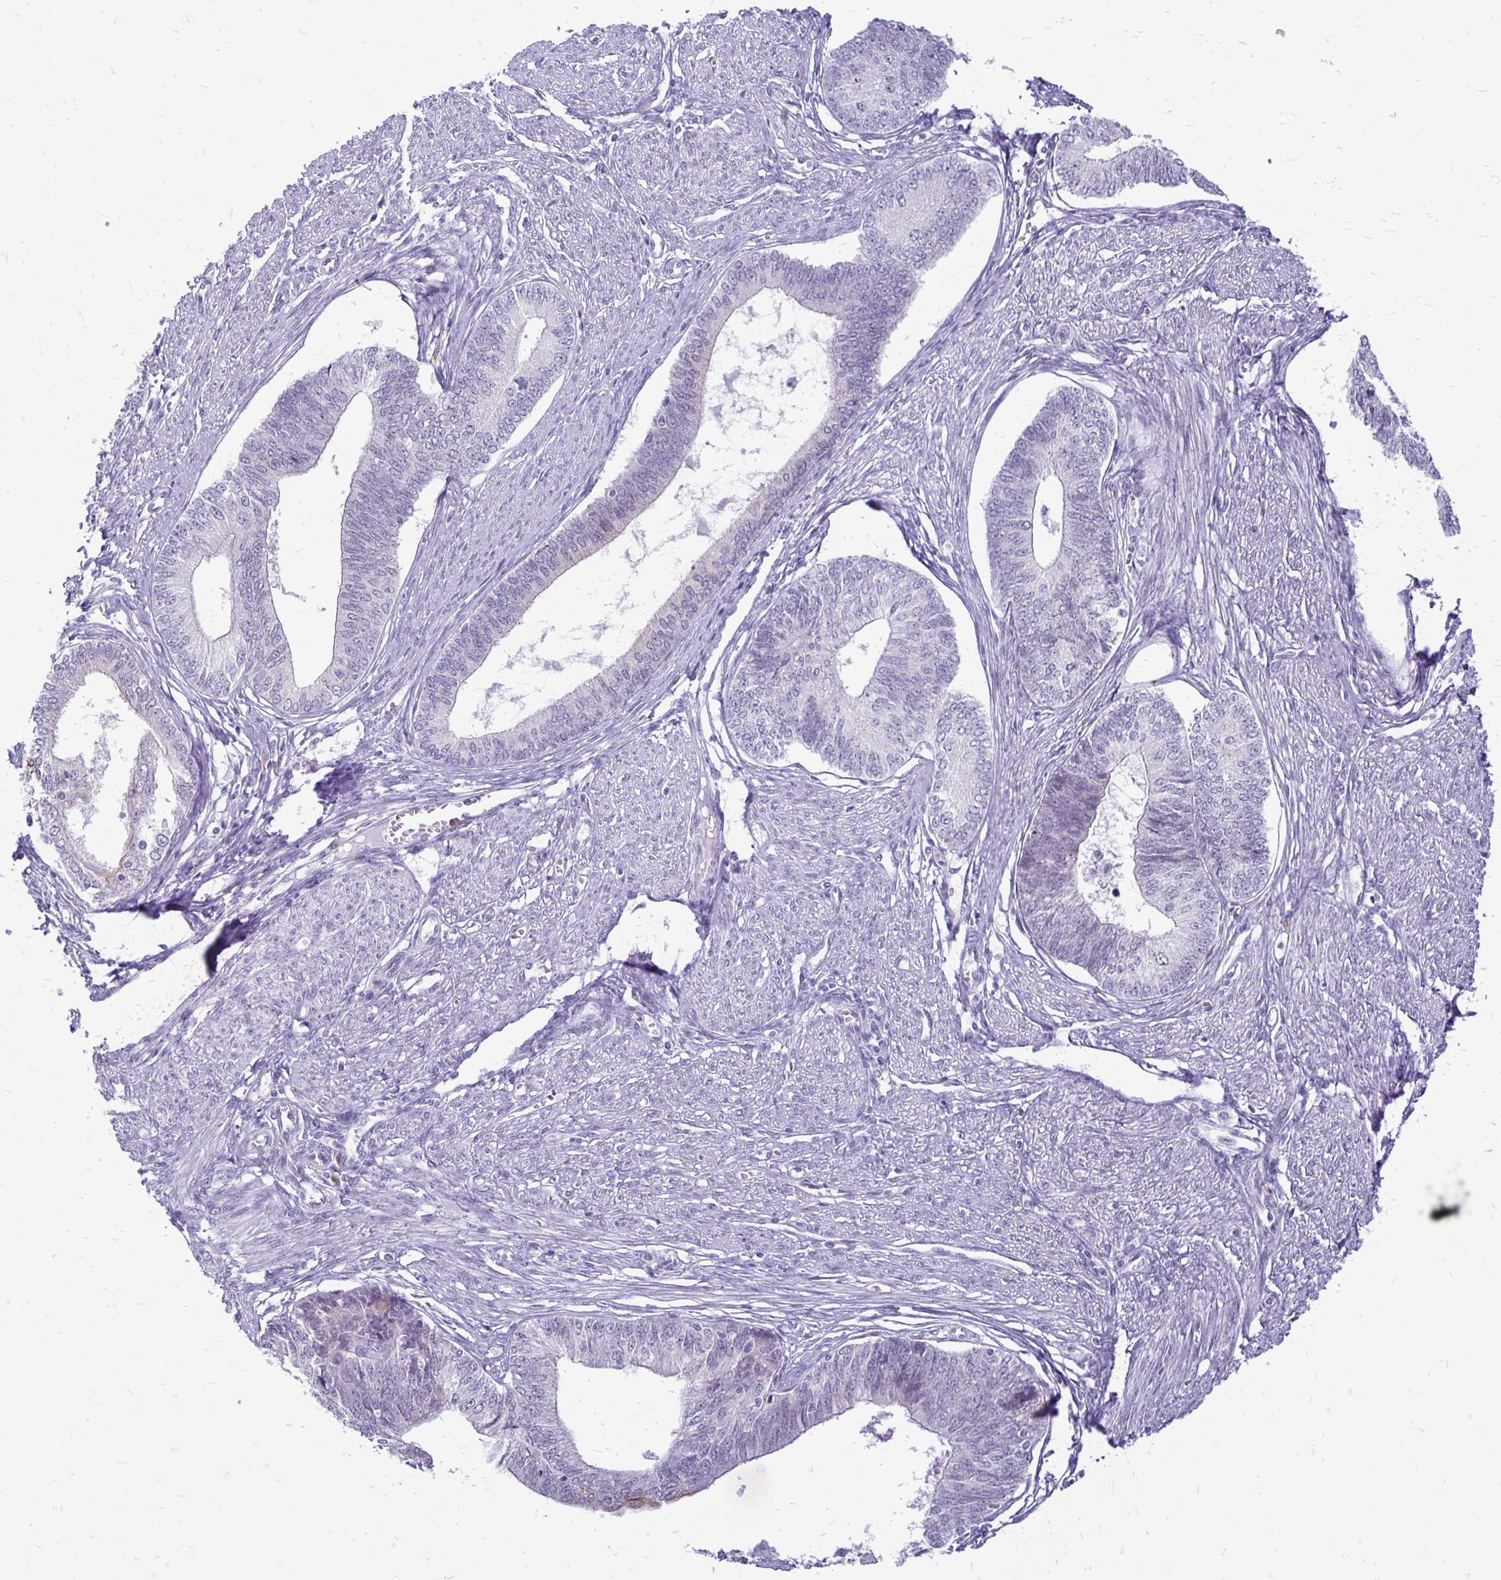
{"staining": {"intensity": "negative", "quantity": "none", "location": "none"}, "tissue": "endometrial cancer", "cell_type": "Tumor cells", "image_type": "cancer", "snomed": [{"axis": "morphology", "description": "Adenocarcinoma, NOS"}, {"axis": "topography", "description": "Endometrium"}], "caption": "Endometrial cancer (adenocarcinoma) stained for a protein using IHC demonstrates no staining tumor cells.", "gene": "EPYC", "patient": {"sex": "female", "age": 68}}